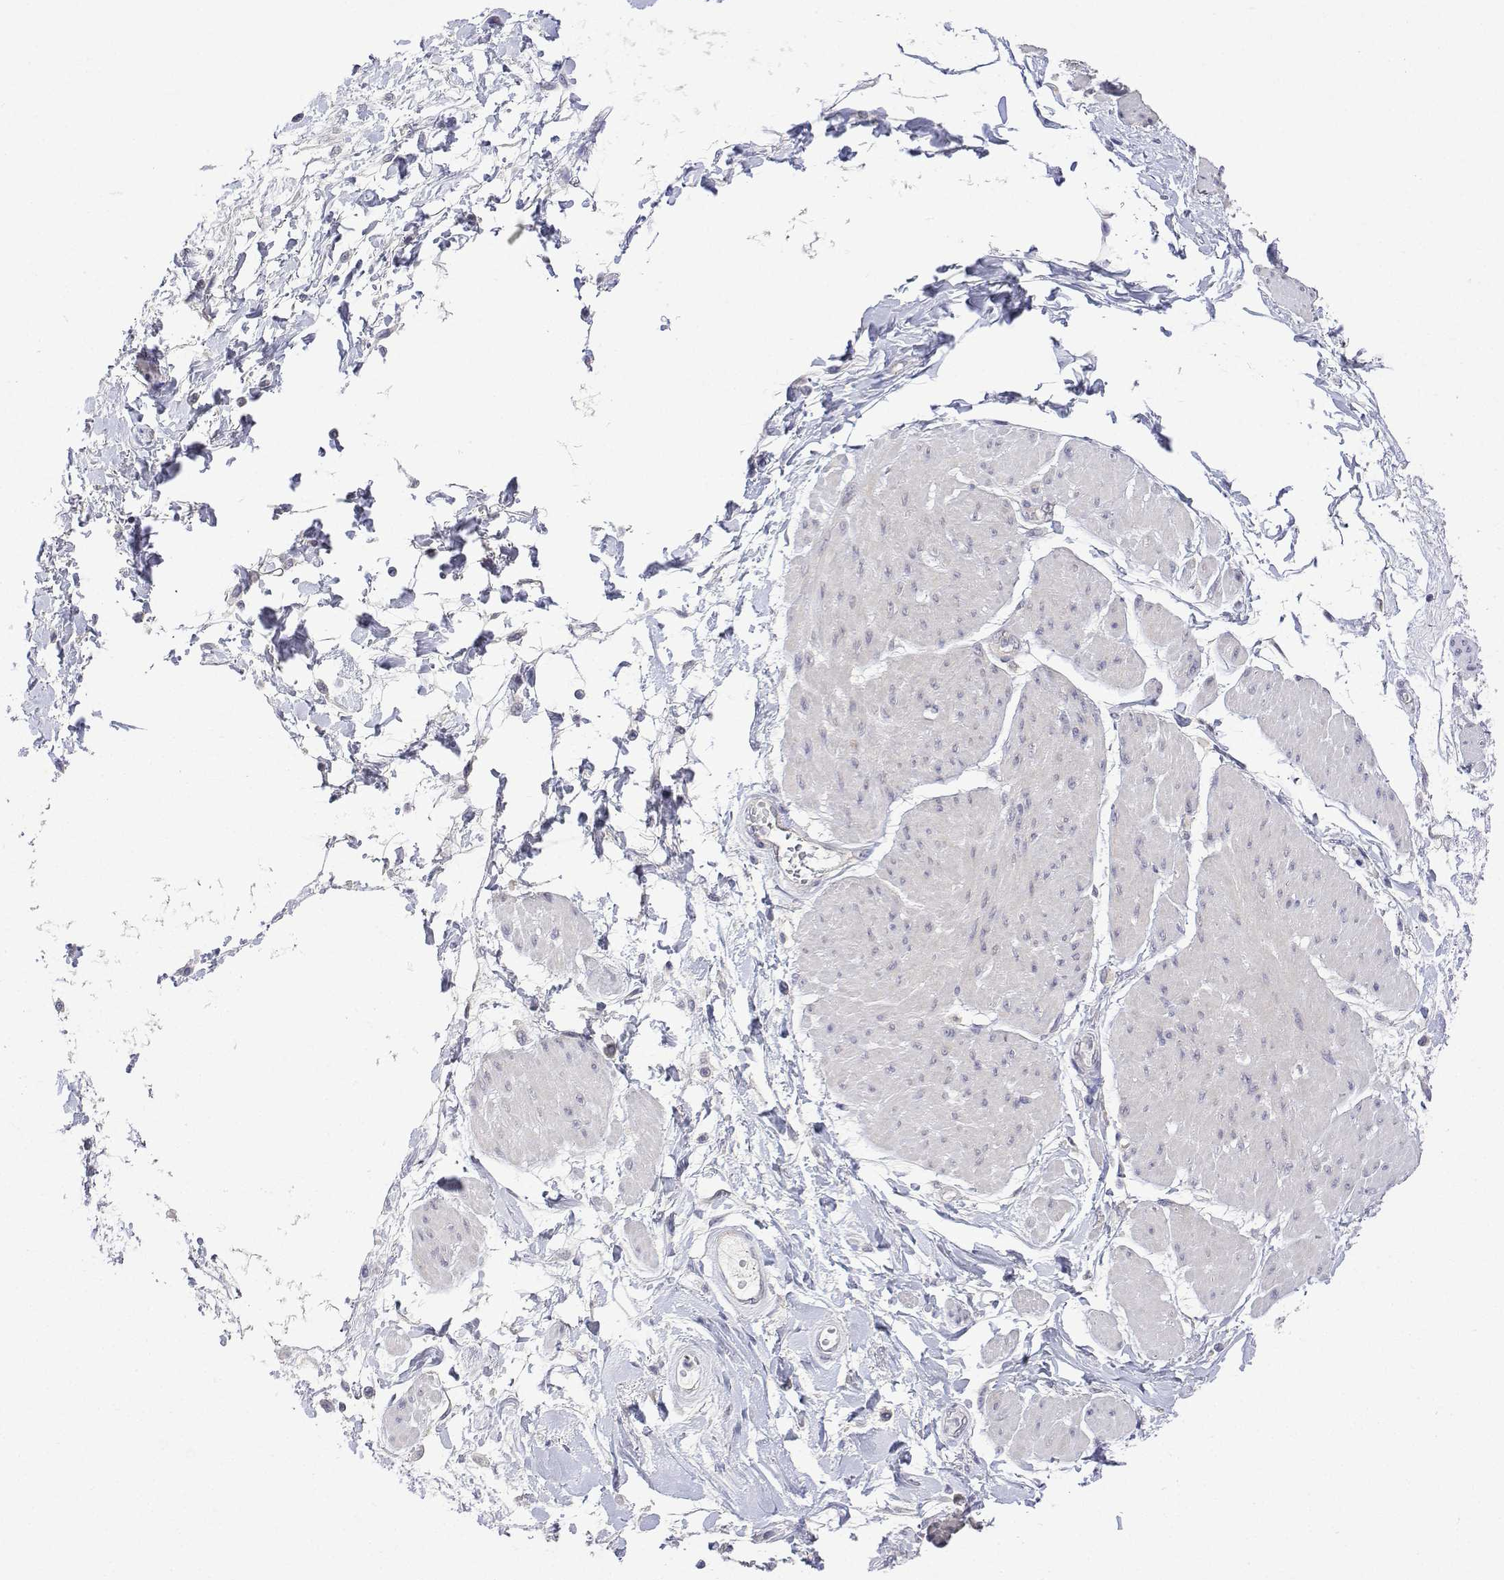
{"staining": {"intensity": "negative", "quantity": "none", "location": "none"}, "tissue": "adipose tissue", "cell_type": "Adipocytes", "image_type": "normal", "snomed": [{"axis": "morphology", "description": "Normal tissue, NOS"}, {"axis": "topography", "description": "Urinary bladder"}, {"axis": "topography", "description": "Peripheral nerve tissue"}], "caption": "An immunohistochemistry (IHC) histopathology image of normal adipose tissue is shown. There is no staining in adipocytes of adipose tissue. (DAB (3,3'-diaminobenzidine) IHC visualized using brightfield microscopy, high magnification).", "gene": "PLCB1", "patient": {"sex": "female", "age": 60}}